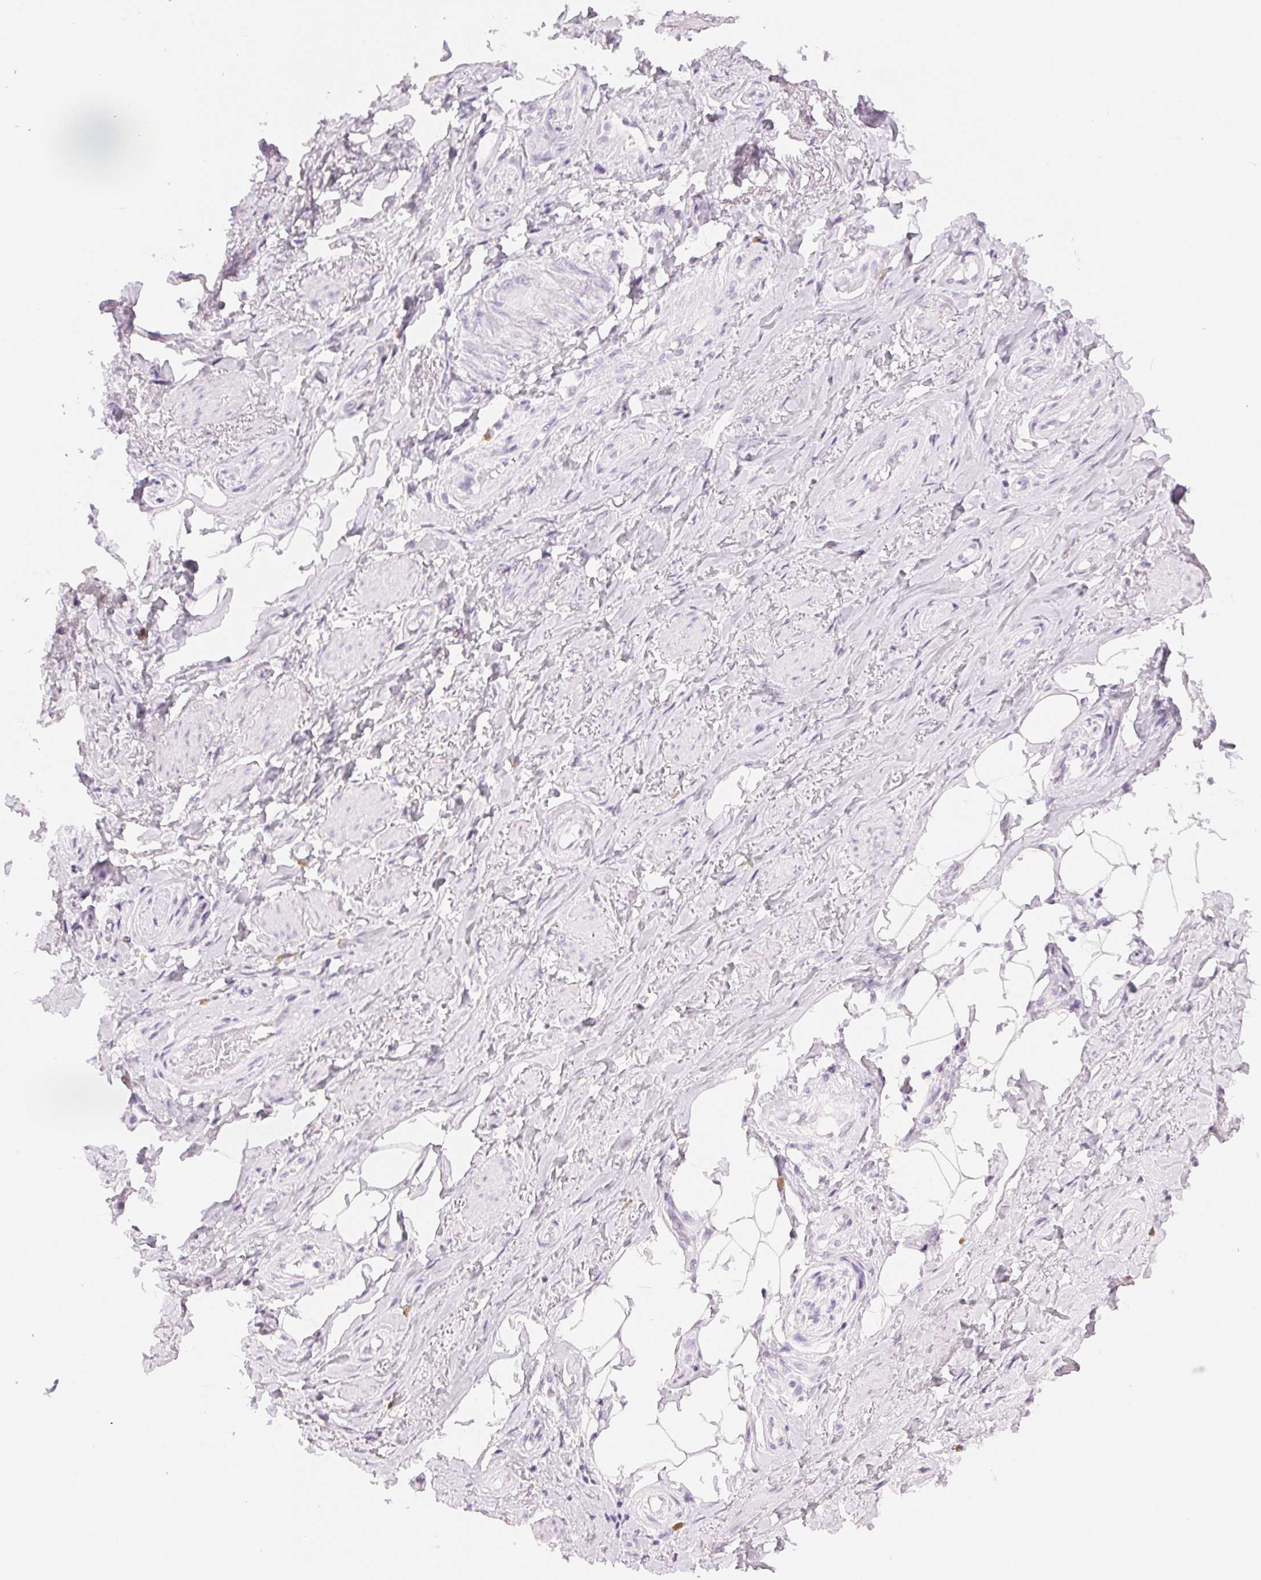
{"staining": {"intensity": "negative", "quantity": "none", "location": "none"}, "tissue": "adipose tissue", "cell_type": "Adipocytes", "image_type": "normal", "snomed": [{"axis": "morphology", "description": "Normal tissue, NOS"}, {"axis": "topography", "description": "Anal"}, {"axis": "topography", "description": "Peripheral nerve tissue"}], "caption": "High power microscopy photomicrograph of an immunohistochemistry image of normal adipose tissue, revealing no significant positivity in adipocytes.", "gene": "SLC5A2", "patient": {"sex": "male", "age": 53}}